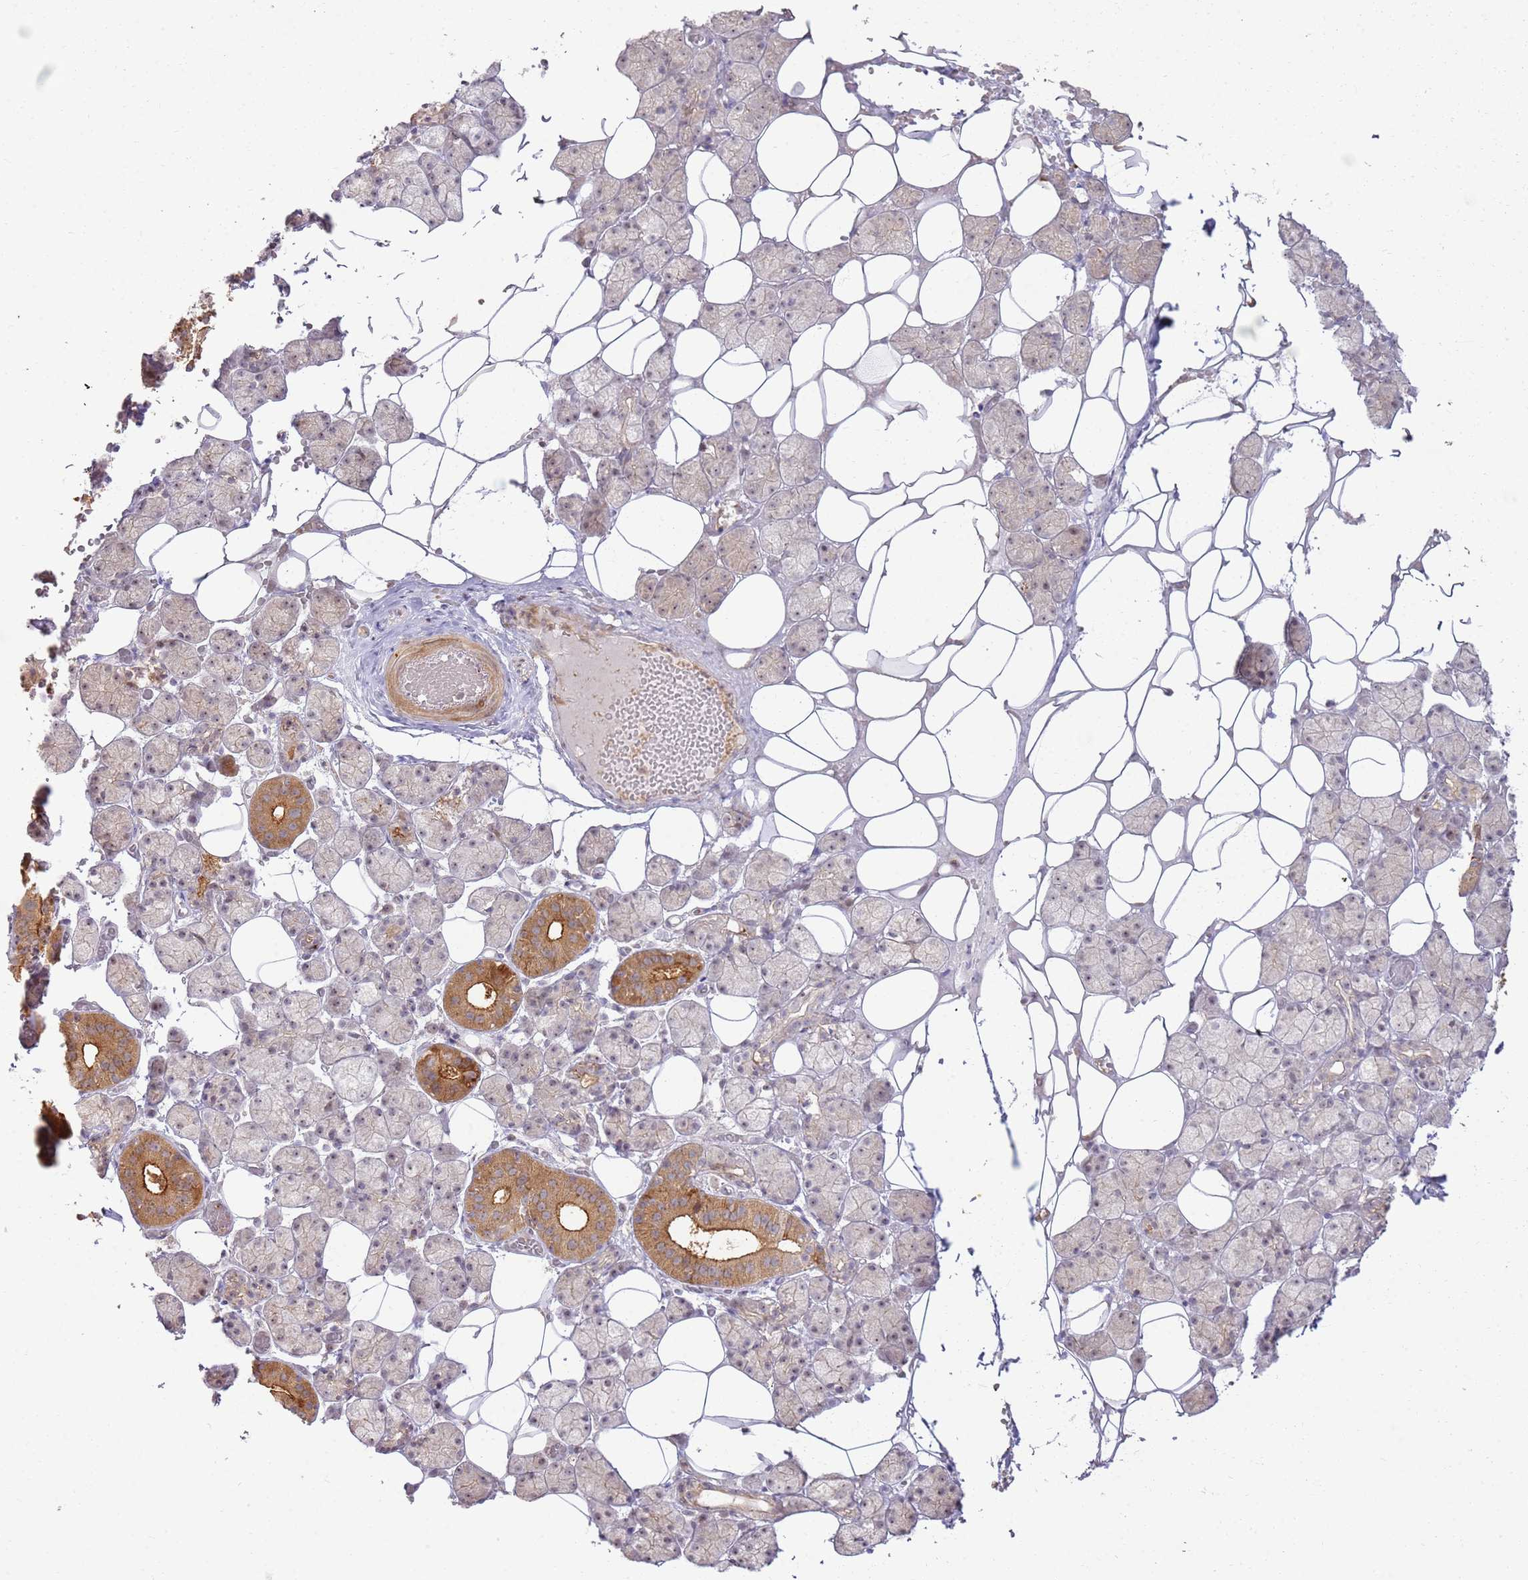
{"staining": {"intensity": "strong", "quantity": "<25%", "location": "cytoplasmic/membranous,nuclear"}, "tissue": "salivary gland", "cell_type": "Glandular cells", "image_type": "normal", "snomed": [{"axis": "morphology", "description": "Normal tissue, NOS"}, {"axis": "topography", "description": "Salivary gland"}], "caption": "Approximately <25% of glandular cells in benign human salivary gland show strong cytoplasmic/membranous,nuclear protein positivity as visualized by brown immunohistochemical staining.", "gene": "CNPY1", "patient": {"sex": "female", "age": 33}}